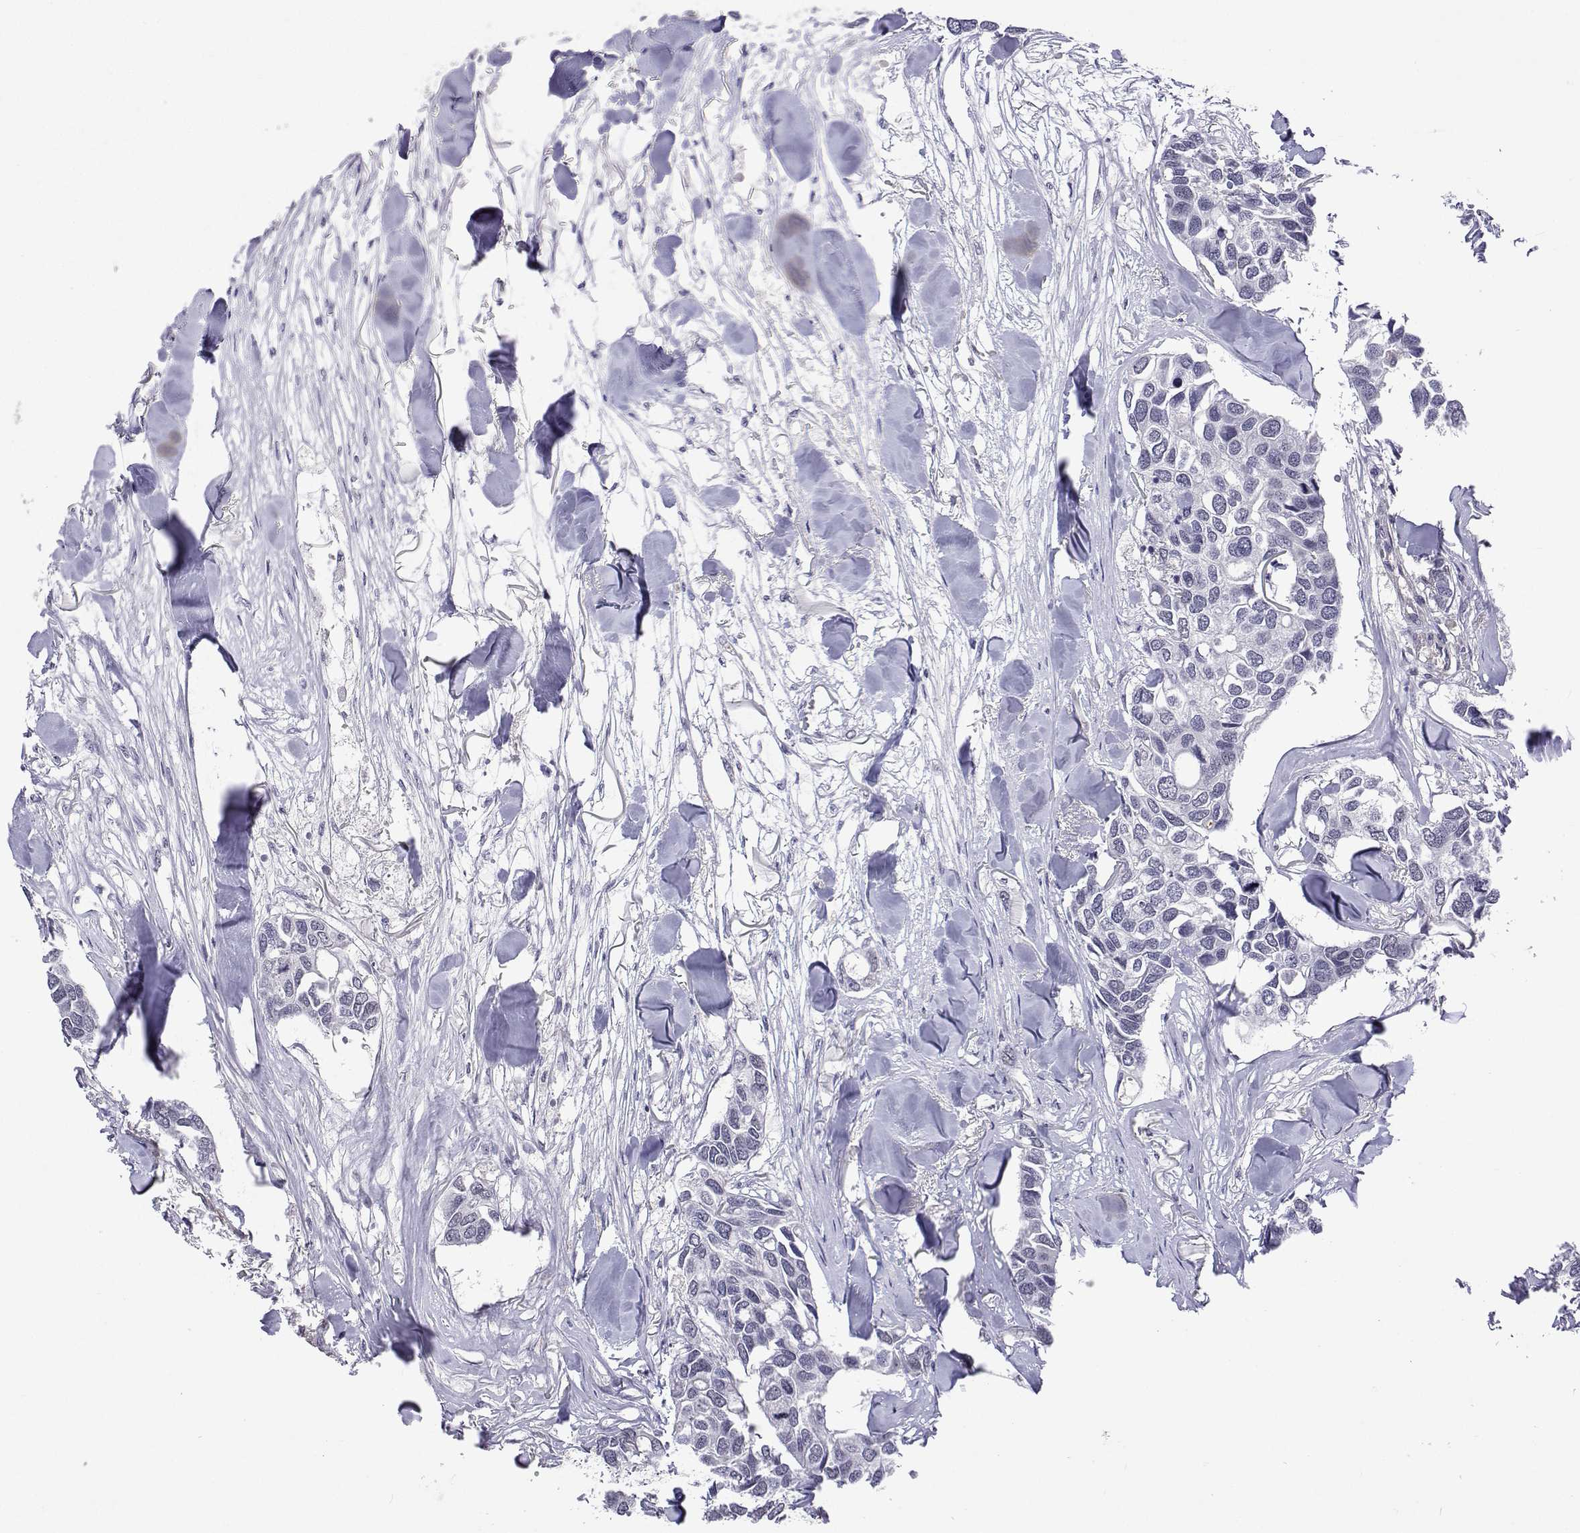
{"staining": {"intensity": "negative", "quantity": "none", "location": "none"}, "tissue": "breast cancer", "cell_type": "Tumor cells", "image_type": "cancer", "snomed": [{"axis": "morphology", "description": "Duct carcinoma"}, {"axis": "topography", "description": "Breast"}], "caption": "This is a micrograph of IHC staining of invasive ductal carcinoma (breast), which shows no positivity in tumor cells.", "gene": "NHP2", "patient": {"sex": "female", "age": 83}}